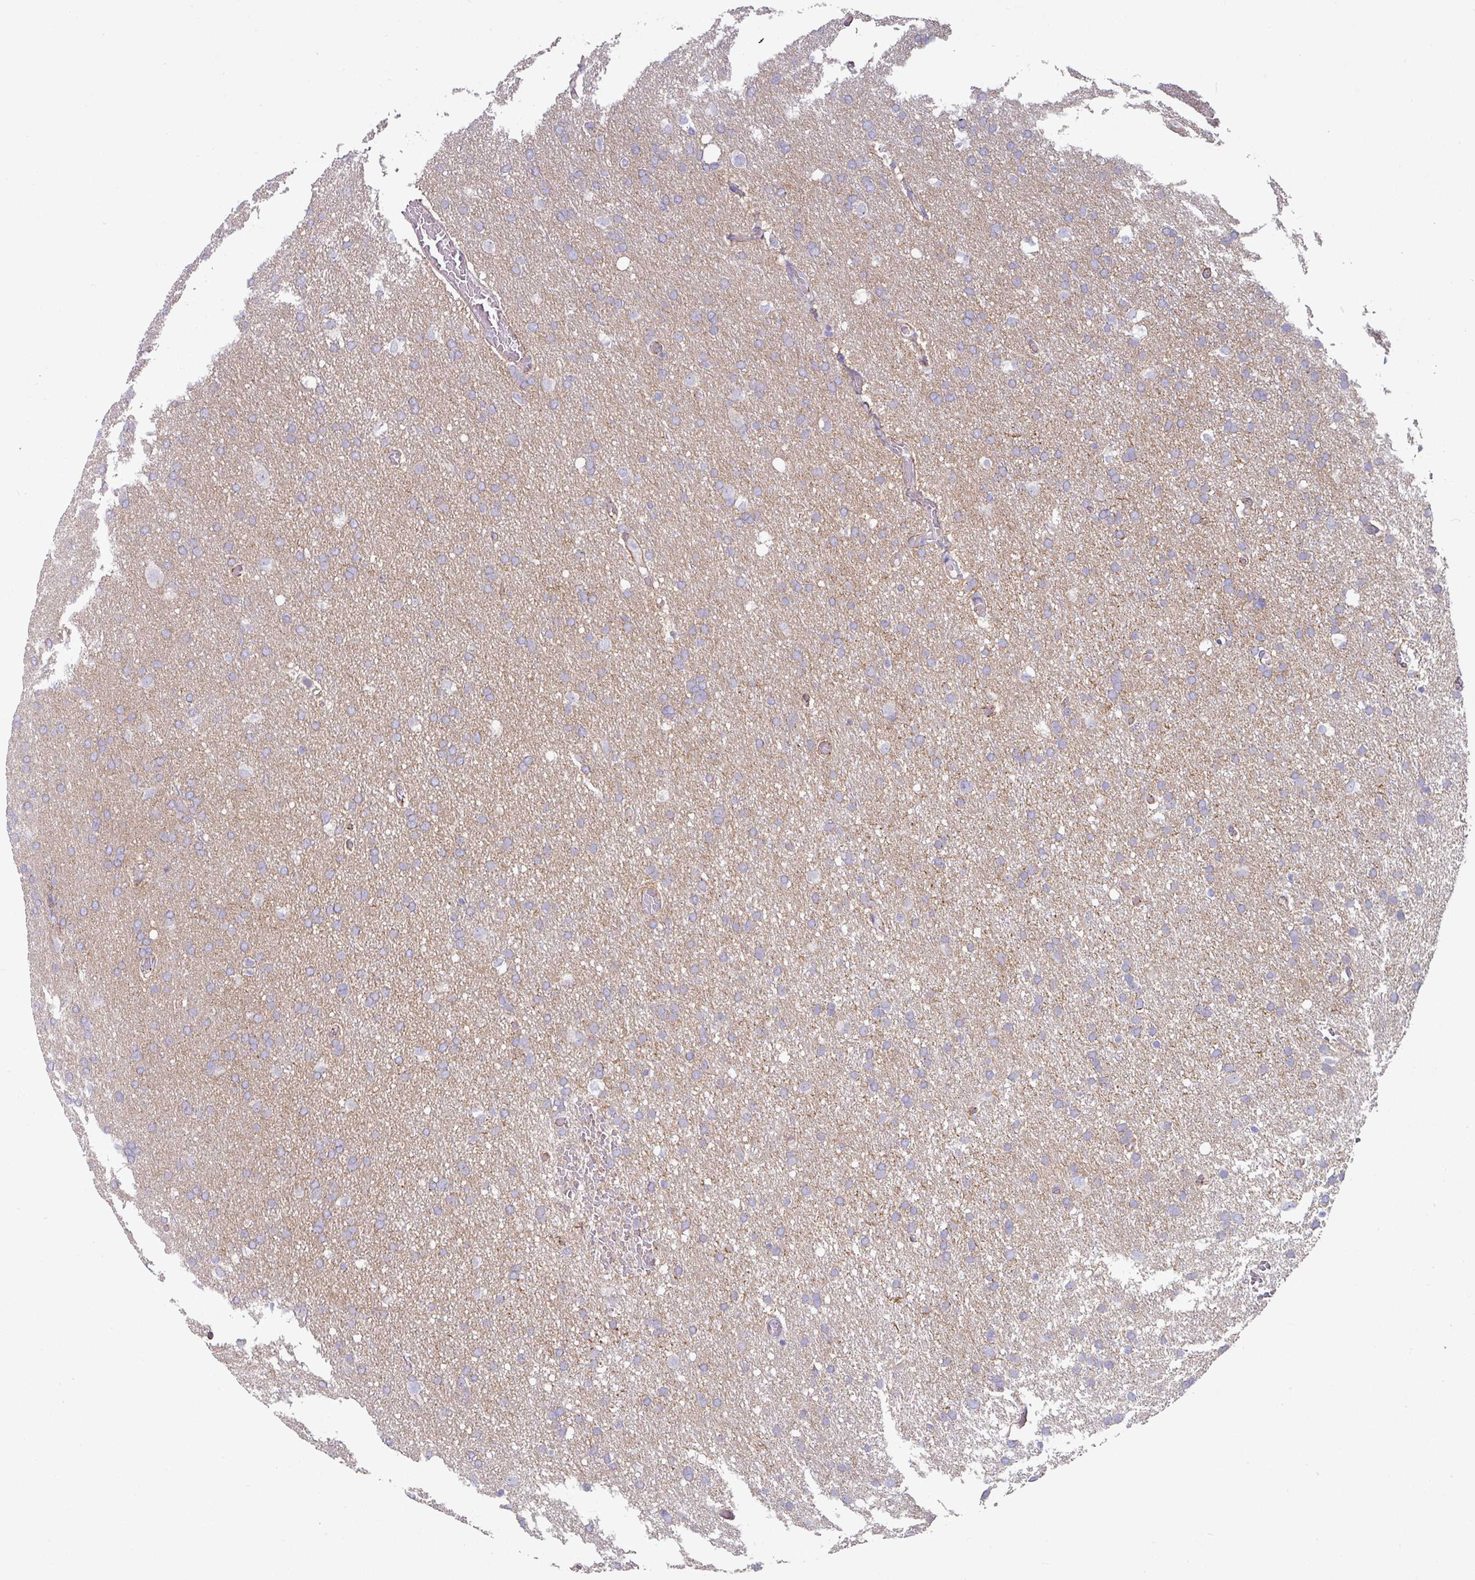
{"staining": {"intensity": "negative", "quantity": "none", "location": "none"}, "tissue": "glioma", "cell_type": "Tumor cells", "image_type": "cancer", "snomed": [{"axis": "morphology", "description": "Glioma, malignant, High grade"}, {"axis": "topography", "description": "Cerebral cortex"}], "caption": "IHC micrograph of glioma stained for a protein (brown), which reveals no positivity in tumor cells.", "gene": "JUP", "patient": {"sex": "female", "age": 36}}